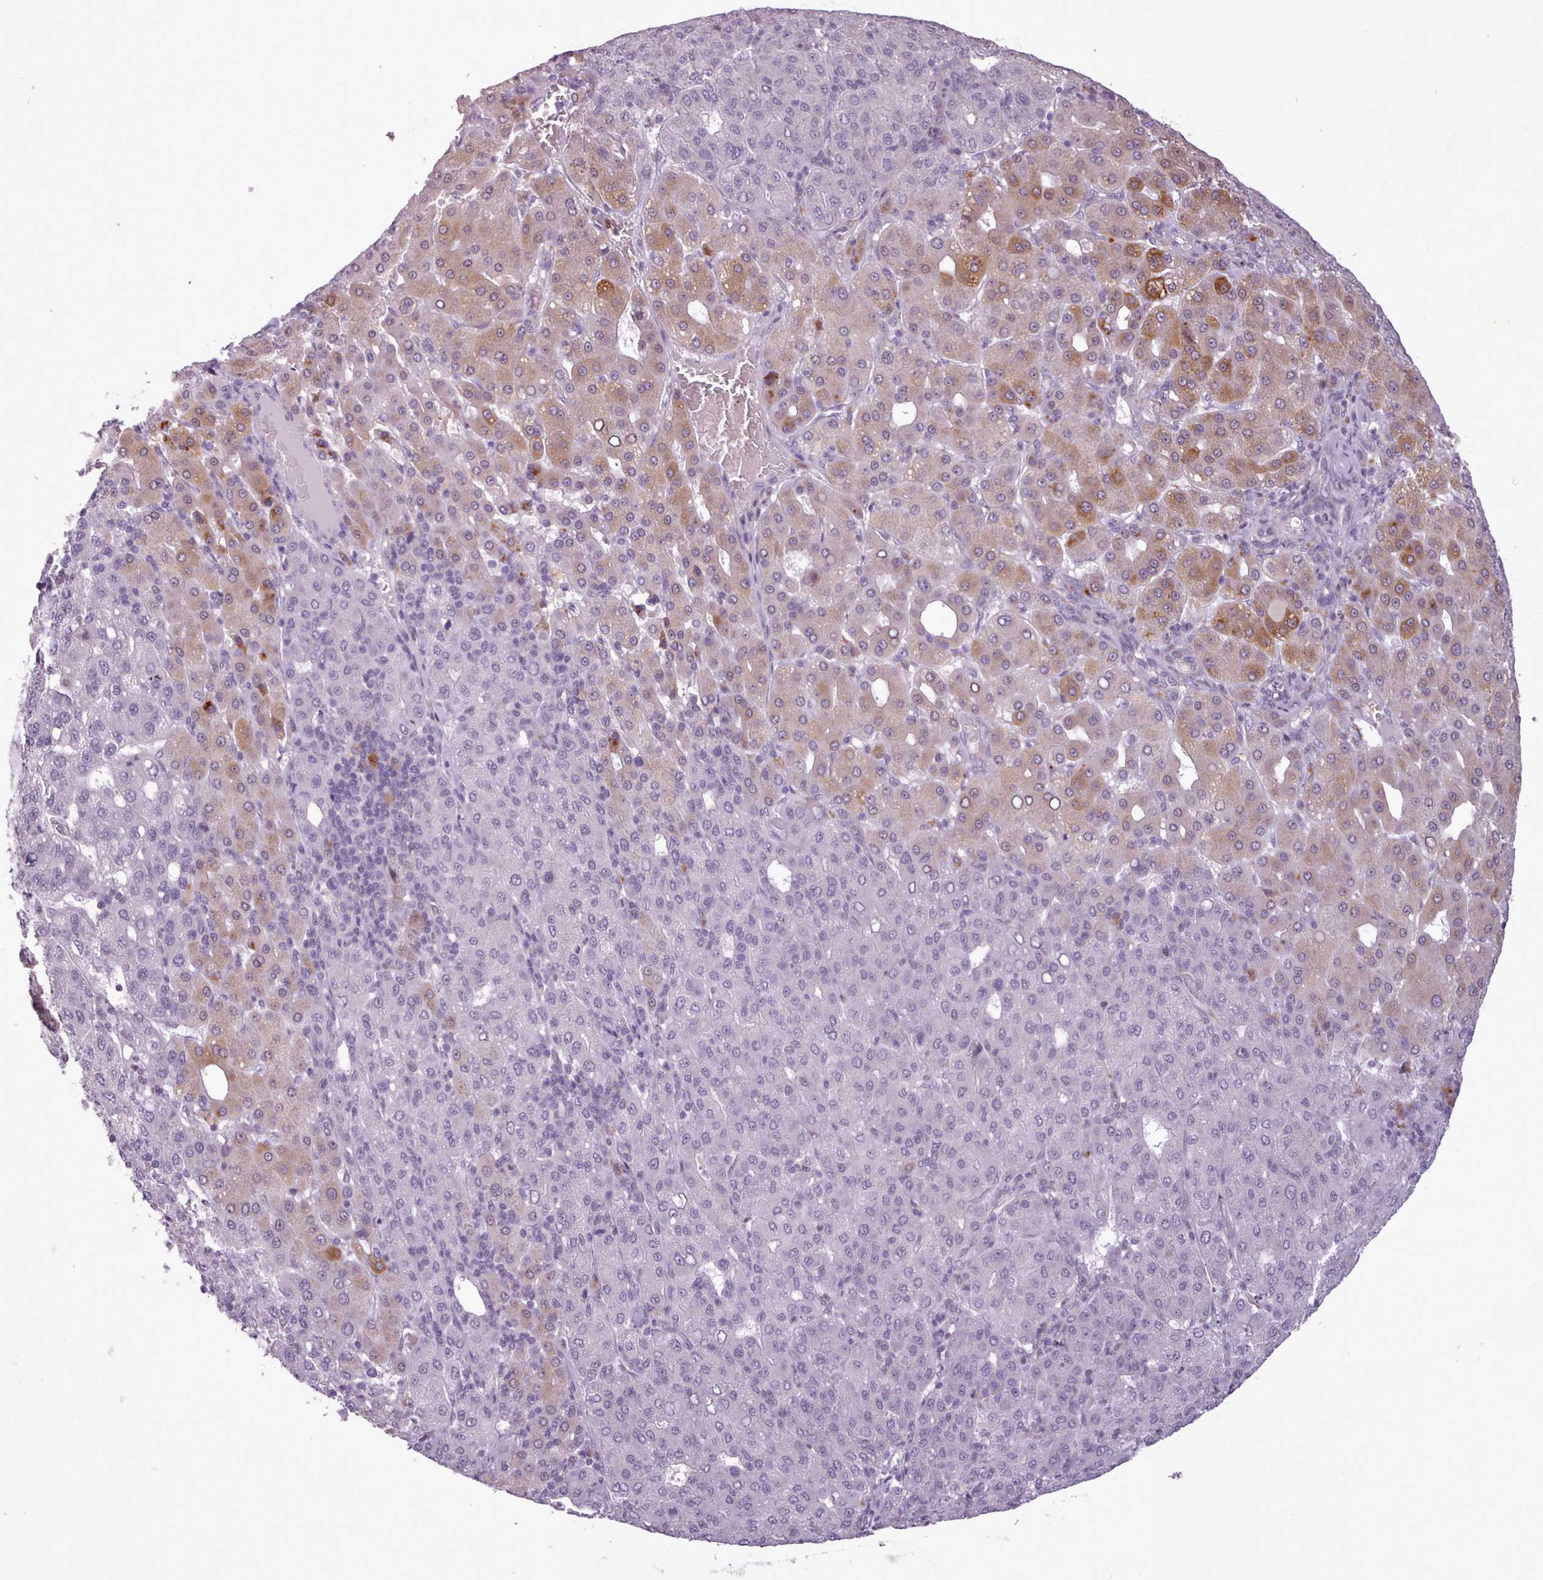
{"staining": {"intensity": "moderate", "quantity": "25%-75%", "location": "cytoplasmic/membranous"}, "tissue": "liver cancer", "cell_type": "Tumor cells", "image_type": "cancer", "snomed": [{"axis": "morphology", "description": "Carcinoma, Hepatocellular, NOS"}, {"axis": "topography", "description": "Liver"}], "caption": "Immunohistochemical staining of human liver hepatocellular carcinoma demonstrates medium levels of moderate cytoplasmic/membranous expression in about 25%-75% of tumor cells.", "gene": "SLURP1", "patient": {"sex": "male", "age": 65}}